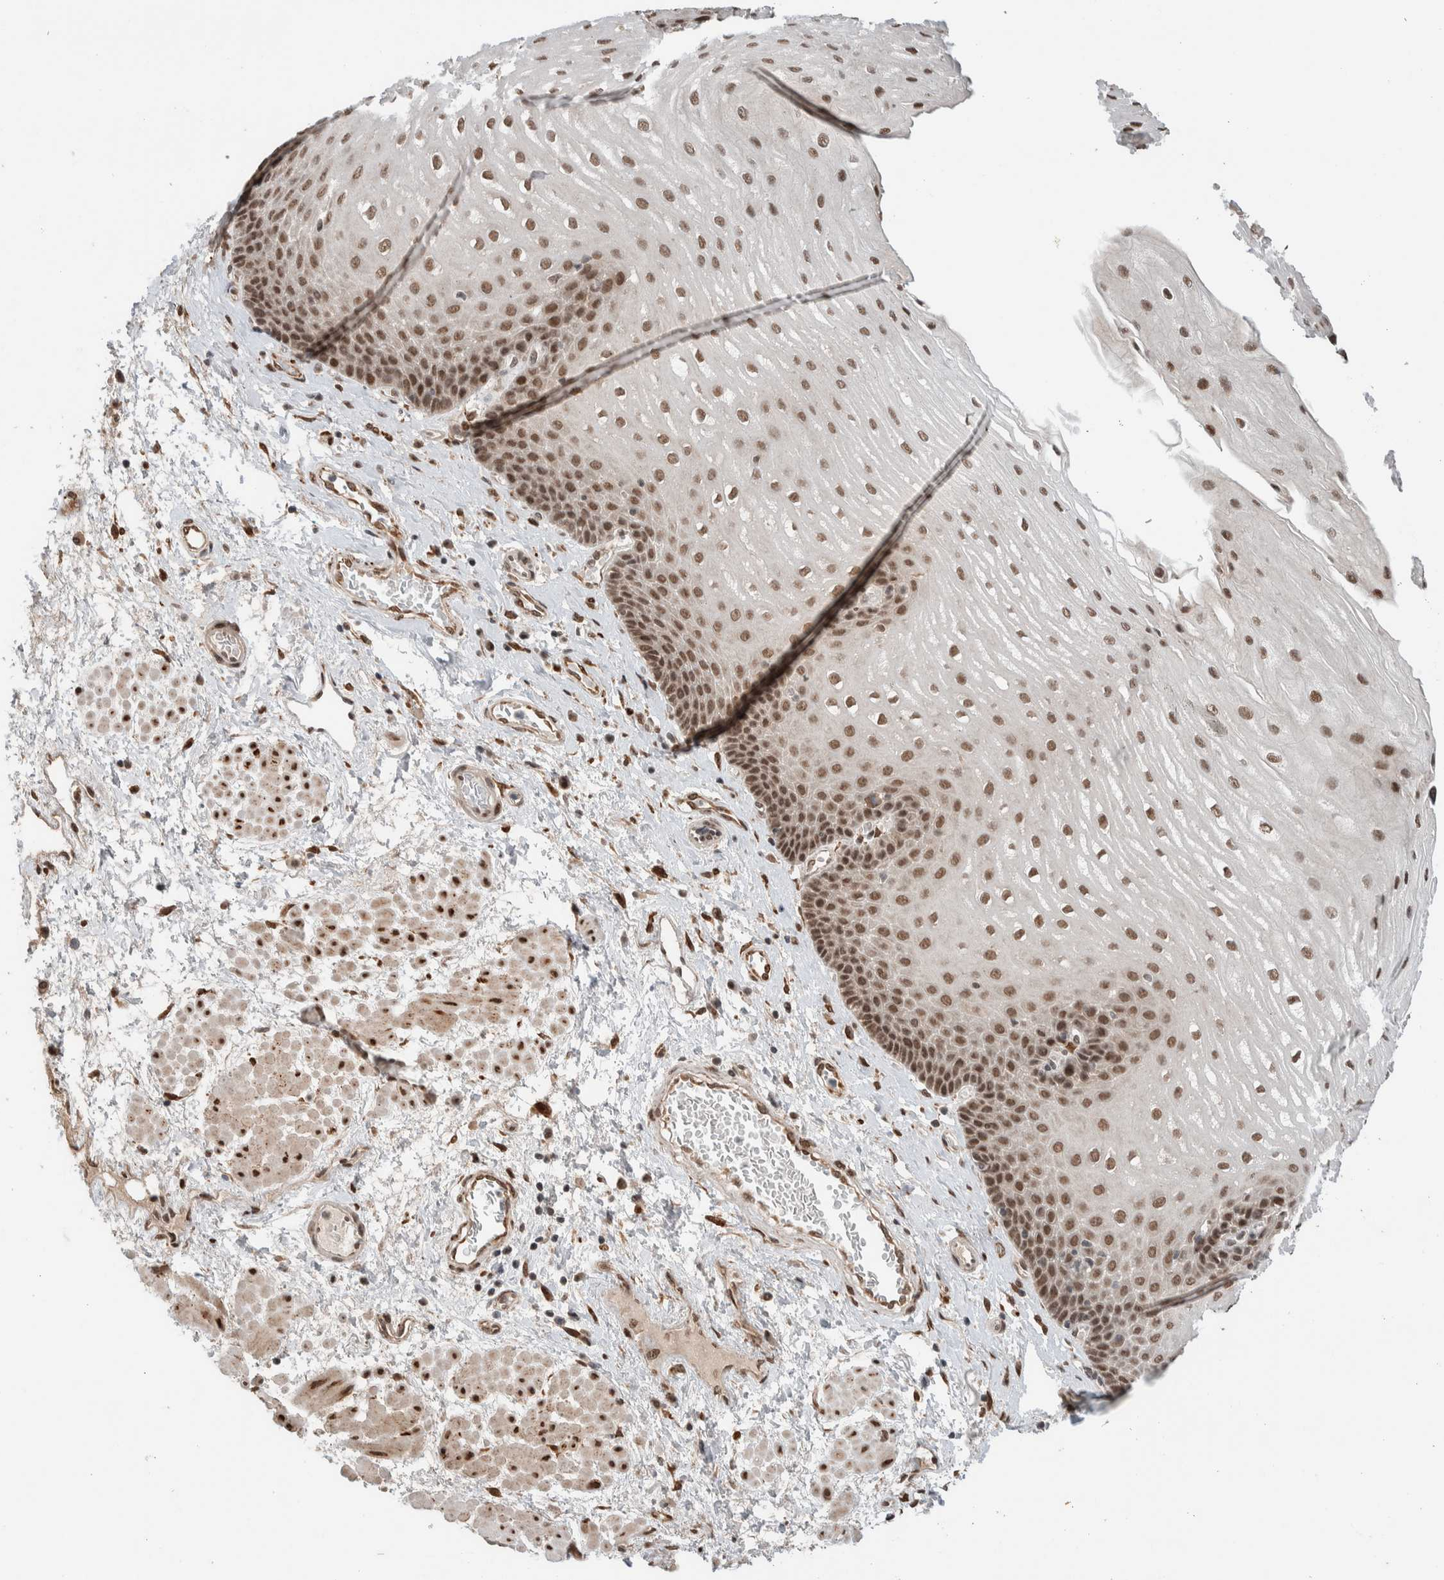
{"staining": {"intensity": "moderate", "quantity": ">75%", "location": "nuclear"}, "tissue": "esophagus", "cell_type": "Squamous epithelial cells", "image_type": "normal", "snomed": [{"axis": "morphology", "description": "Normal tissue, NOS"}, {"axis": "topography", "description": "Esophagus"}], "caption": "IHC photomicrograph of unremarkable esophagus: human esophagus stained using IHC exhibits medium levels of moderate protein expression localized specifically in the nuclear of squamous epithelial cells, appearing as a nuclear brown color.", "gene": "TNRC18", "patient": {"sex": "male", "age": 48}}